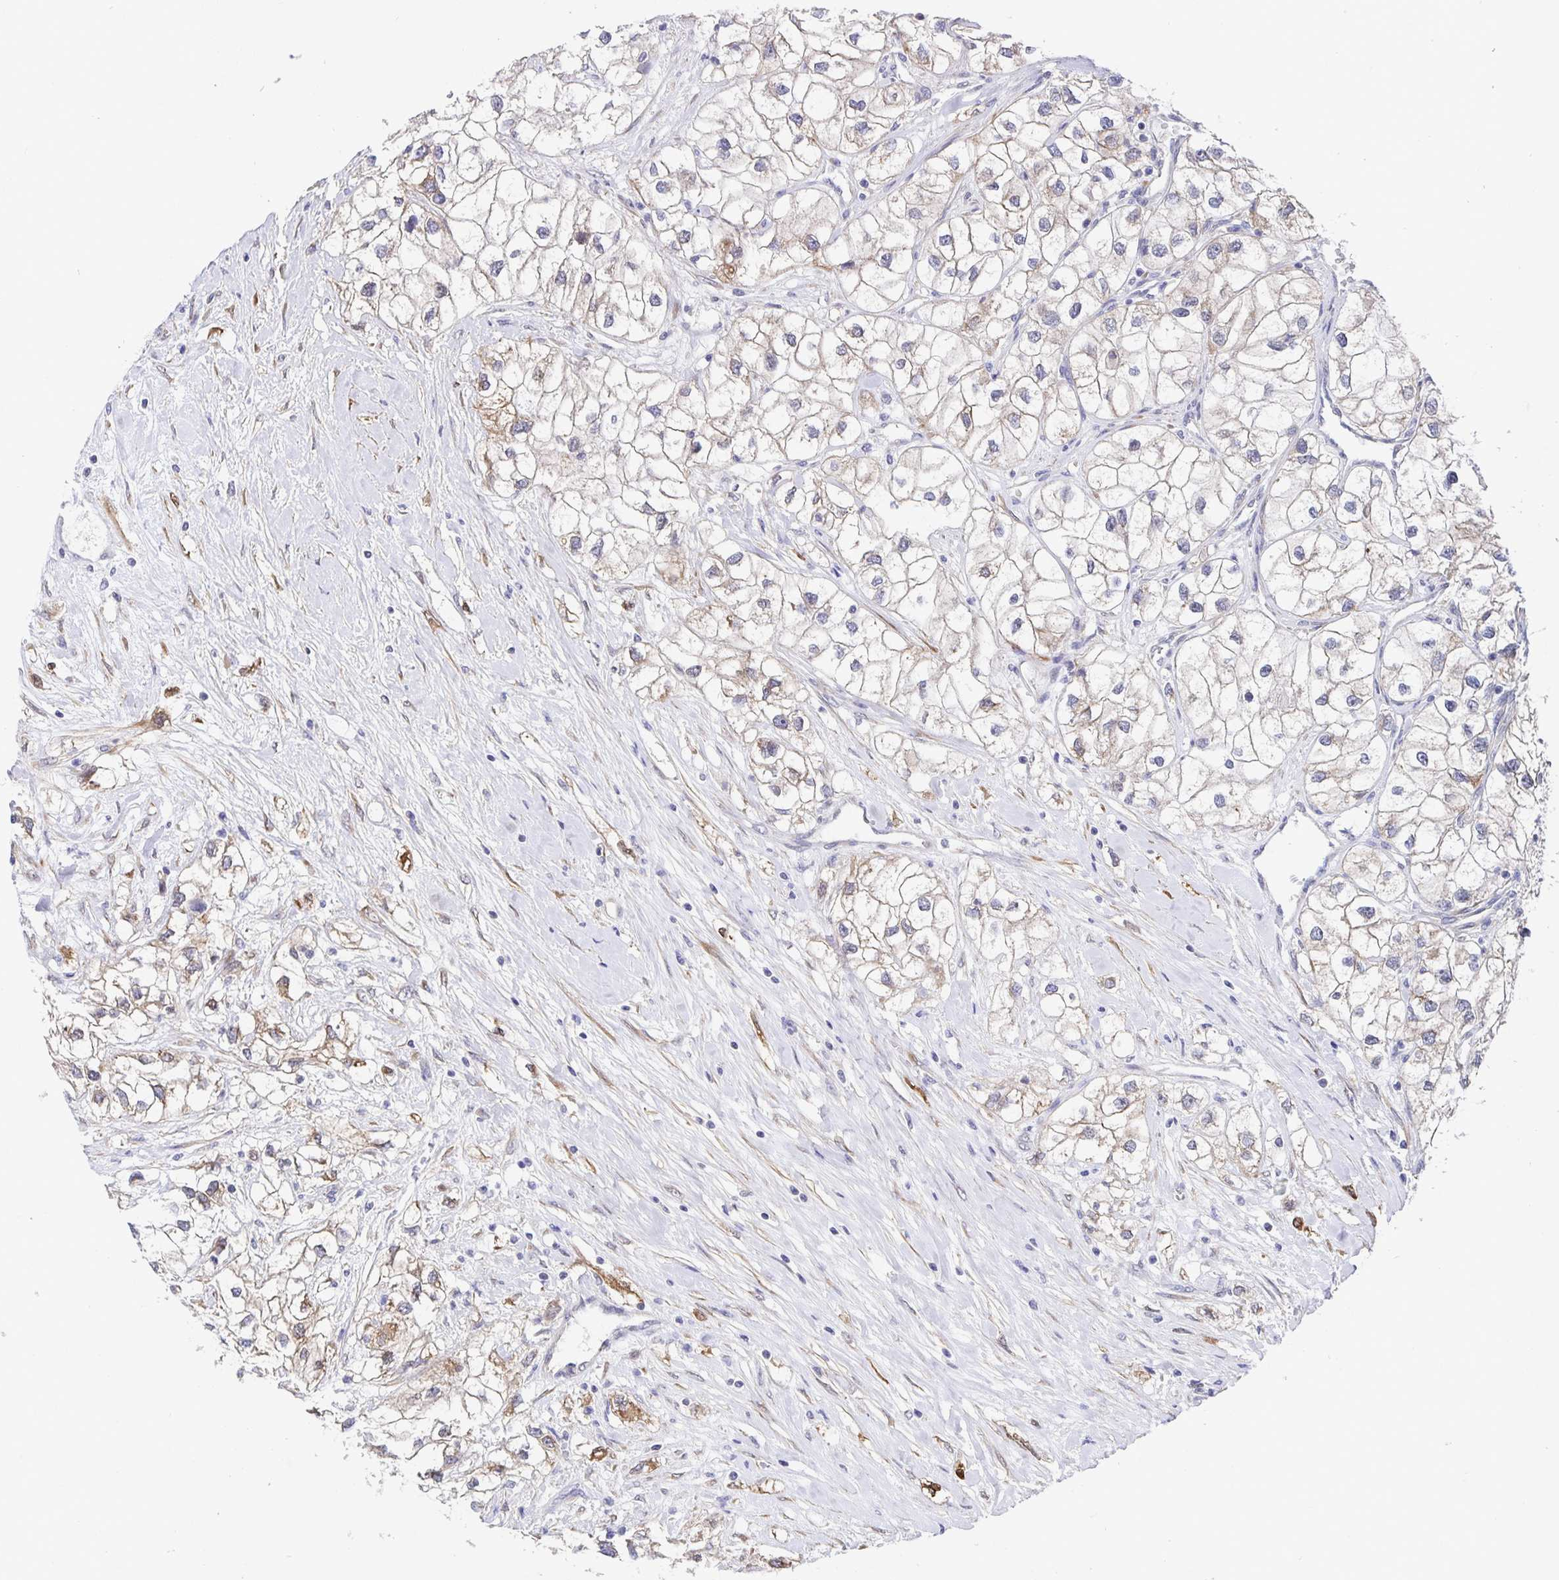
{"staining": {"intensity": "weak", "quantity": "<25%", "location": "cytoplasmic/membranous"}, "tissue": "renal cancer", "cell_type": "Tumor cells", "image_type": "cancer", "snomed": [{"axis": "morphology", "description": "Adenocarcinoma, NOS"}, {"axis": "topography", "description": "Kidney"}], "caption": "Renal cancer (adenocarcinoma) was stained to show a protein in brown. There is no significant expression in tumor cells. (DAB immunohistochemistry with hematoxylin counter stain).", "gene": "ZIK1", "patient": {"sex": "male", "age": 59}}